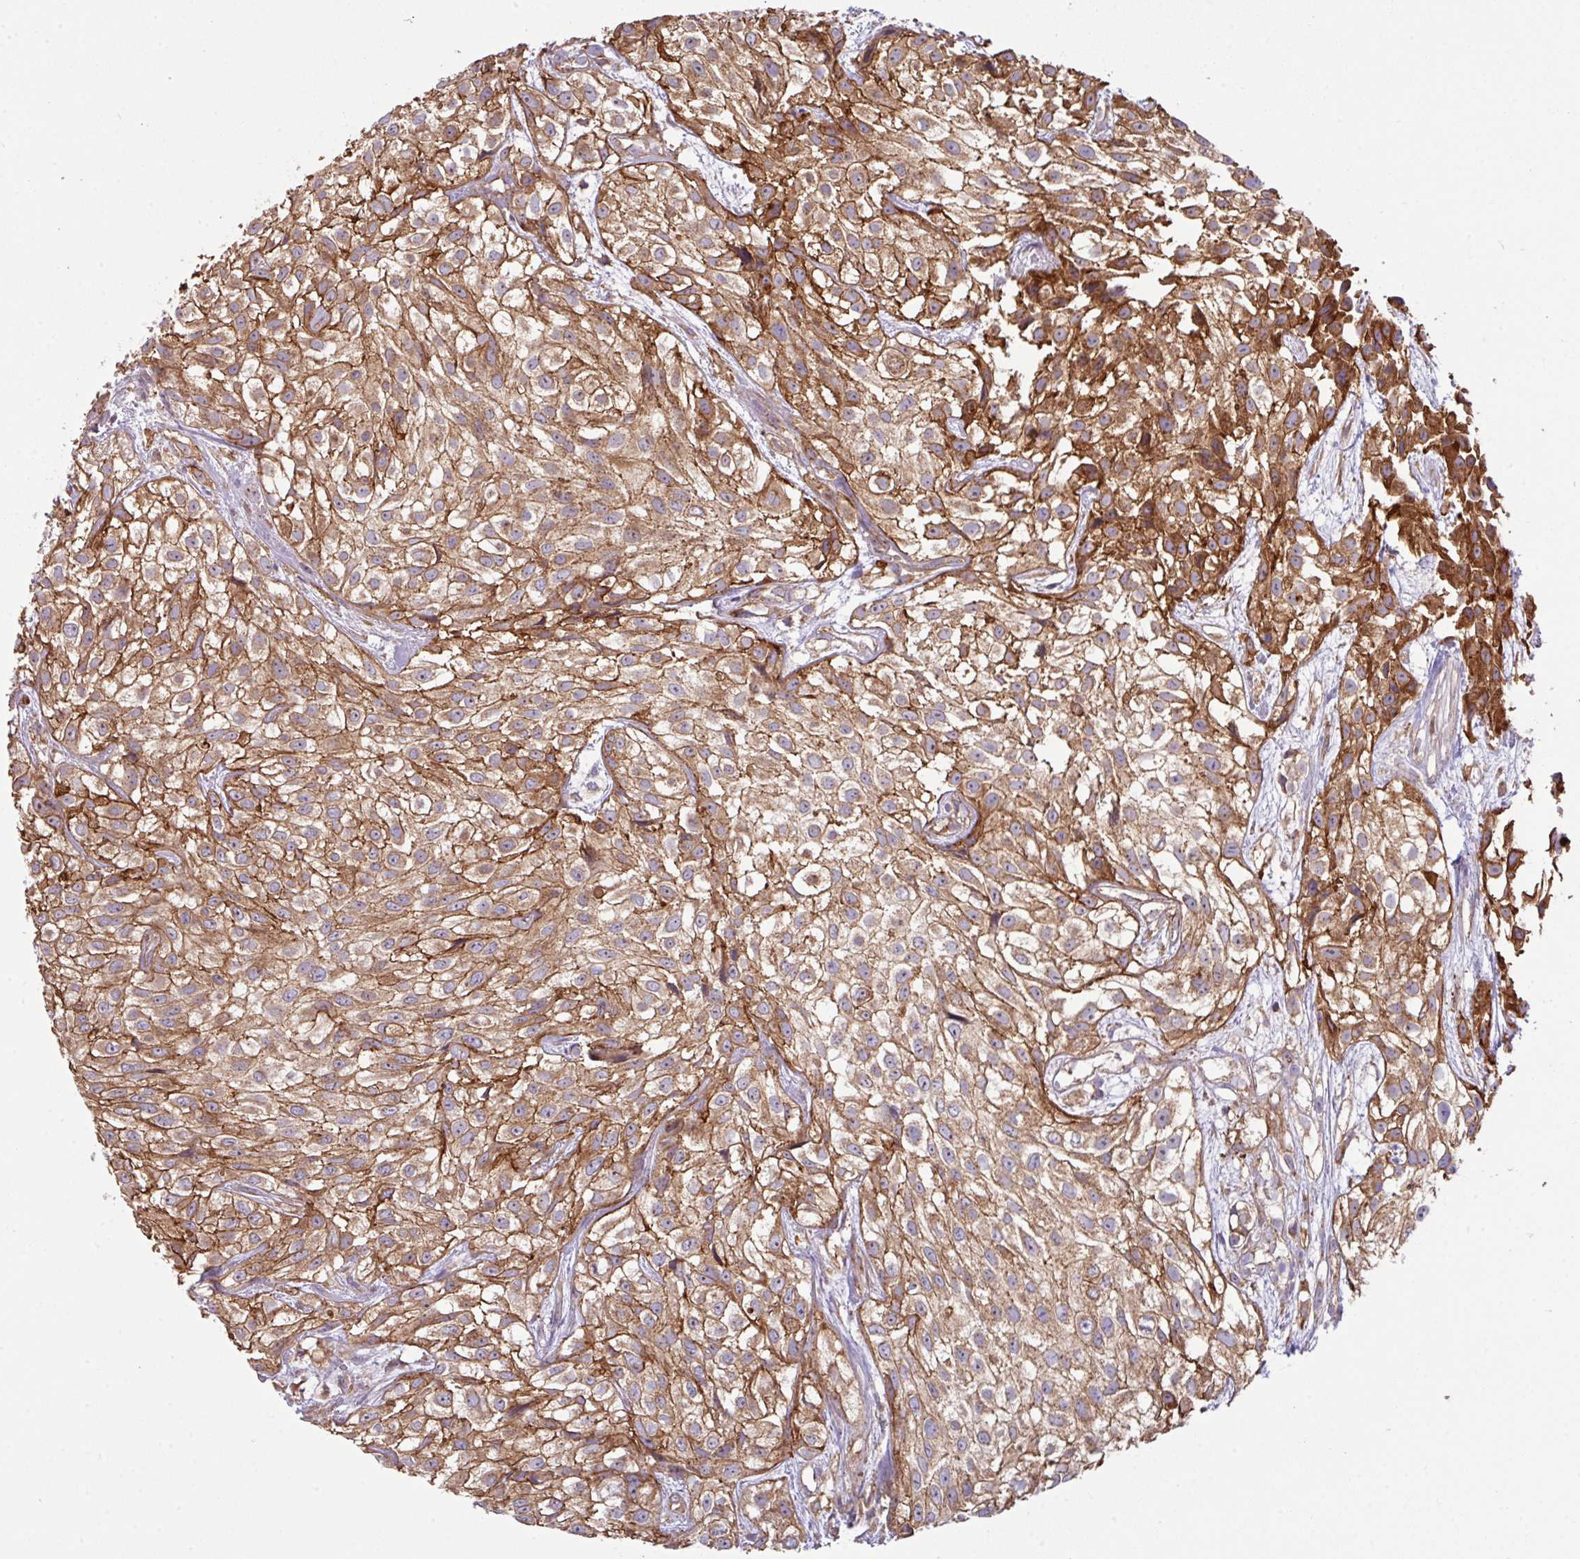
{"staining": {"intensity": "strong", "quantity": ">75%", "location": "cytoplasmic/membranous"}, "tissue": "urothelial cancer", "cell_type": "Tumor cells", "image_type": "cancer", "snomed": [{"axis": "morphology", "description": "Urothelial carcinoma, High grade"}, {"axis": "topography", "description": "Urinary bladder"}], "caption": "Immunohistochemistry (IHC) histopathology image of human urothelial cancer stained for a protein (brown), which exhibits high levels of strong cytoplasmic/membranous positivity in about >75% of tumor cells.", "gene": "LRRC53", "patient": {"sex": "male", "age": 56}}